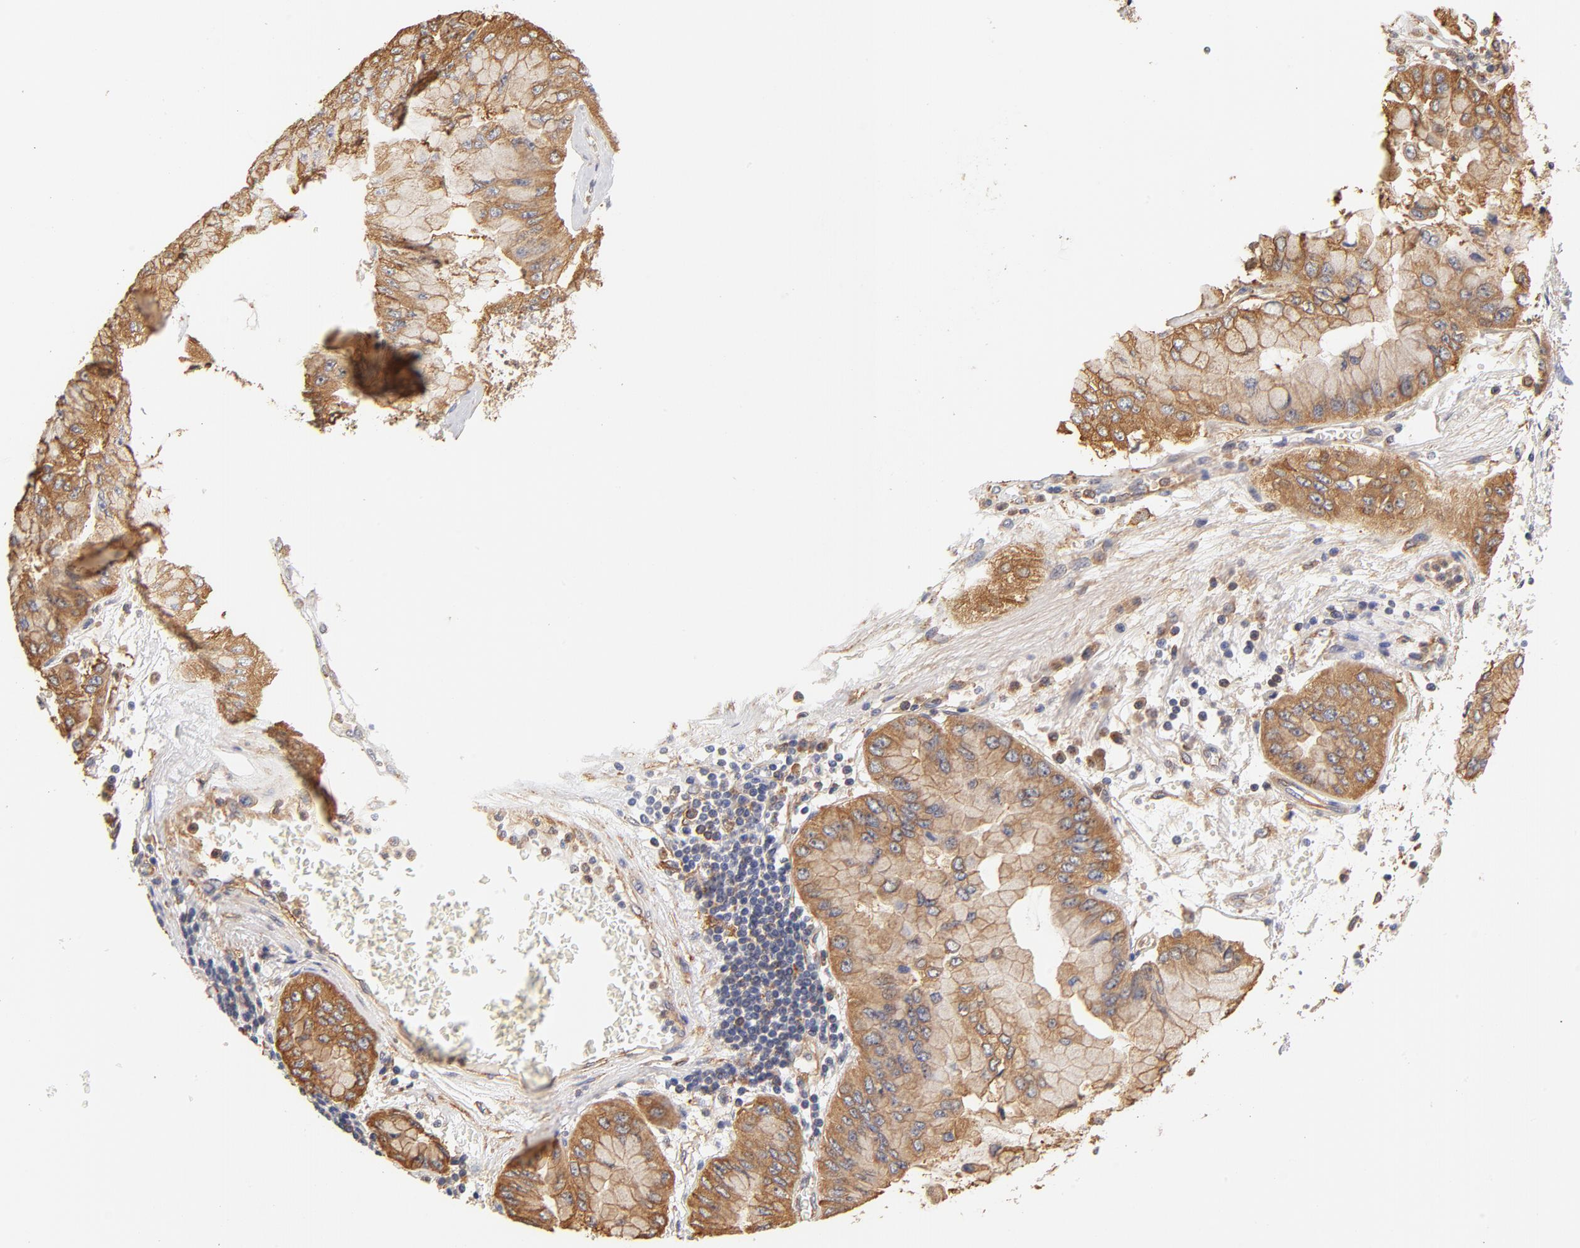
{"staining": {"intensity": "moderate", "quantity": ">75%", "location": "cytoplasmic/membranous"}, "tissue": "liver cancer", "cell_type": "Tumor cells", "image_type": "cancer", "snomed": [{"axis": "morphology", "description": "Cholangiocarcinoma"}, {"axis": "topography", "description": "Liver"}], "caption": "Liver cholangiocarcinoma stained with DAB (3,3'-diaminobenzidine) immunohistochemistry shows medium levels of moderate cytoplasmic/membranous positivity in approximately >75% of tumor cells. (DAB IHC, brown staining for protein, blue staining for nuclei).", "gene": "FCMR", "patient": {"sex": "female", "age": 79}}